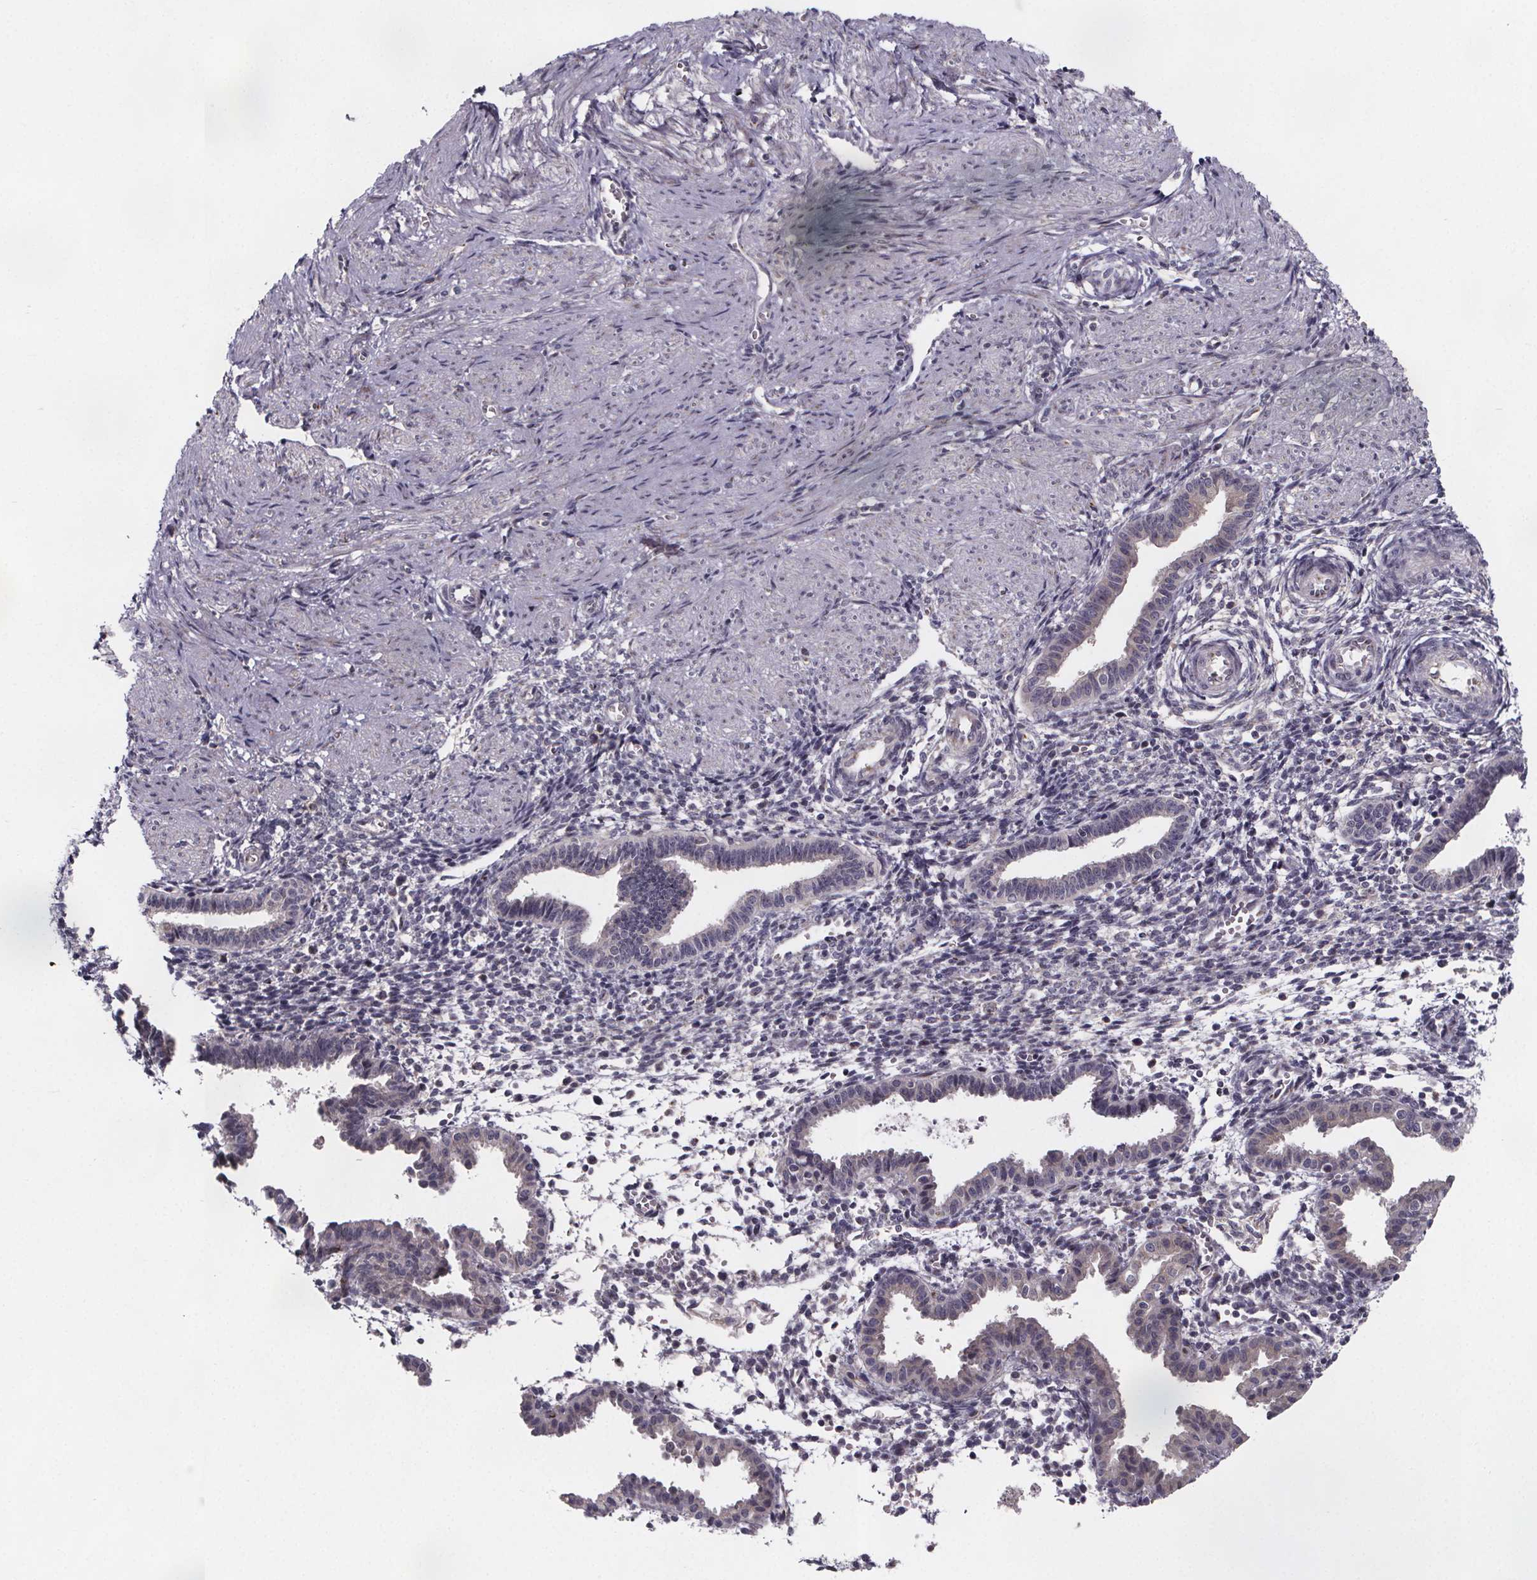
{"staining": {"intensity": "negative", "quantity": "none", "location": "none"}, "tissue": "endometrium", "cell_type": "Cells in endometrial stroma", "image_type": "normal", "snomed": [{"axis": "morphology", "description": "Normal tissue, NOS"}, {"axis": "topography", "description": "Endometrium"}], "caption": "Photomicrograph shows no significant protein positivity in cells in endometrial stroma of benign endometrium.", "gene": "NDST1", "patient": {"sex": "female", "age": 37}}